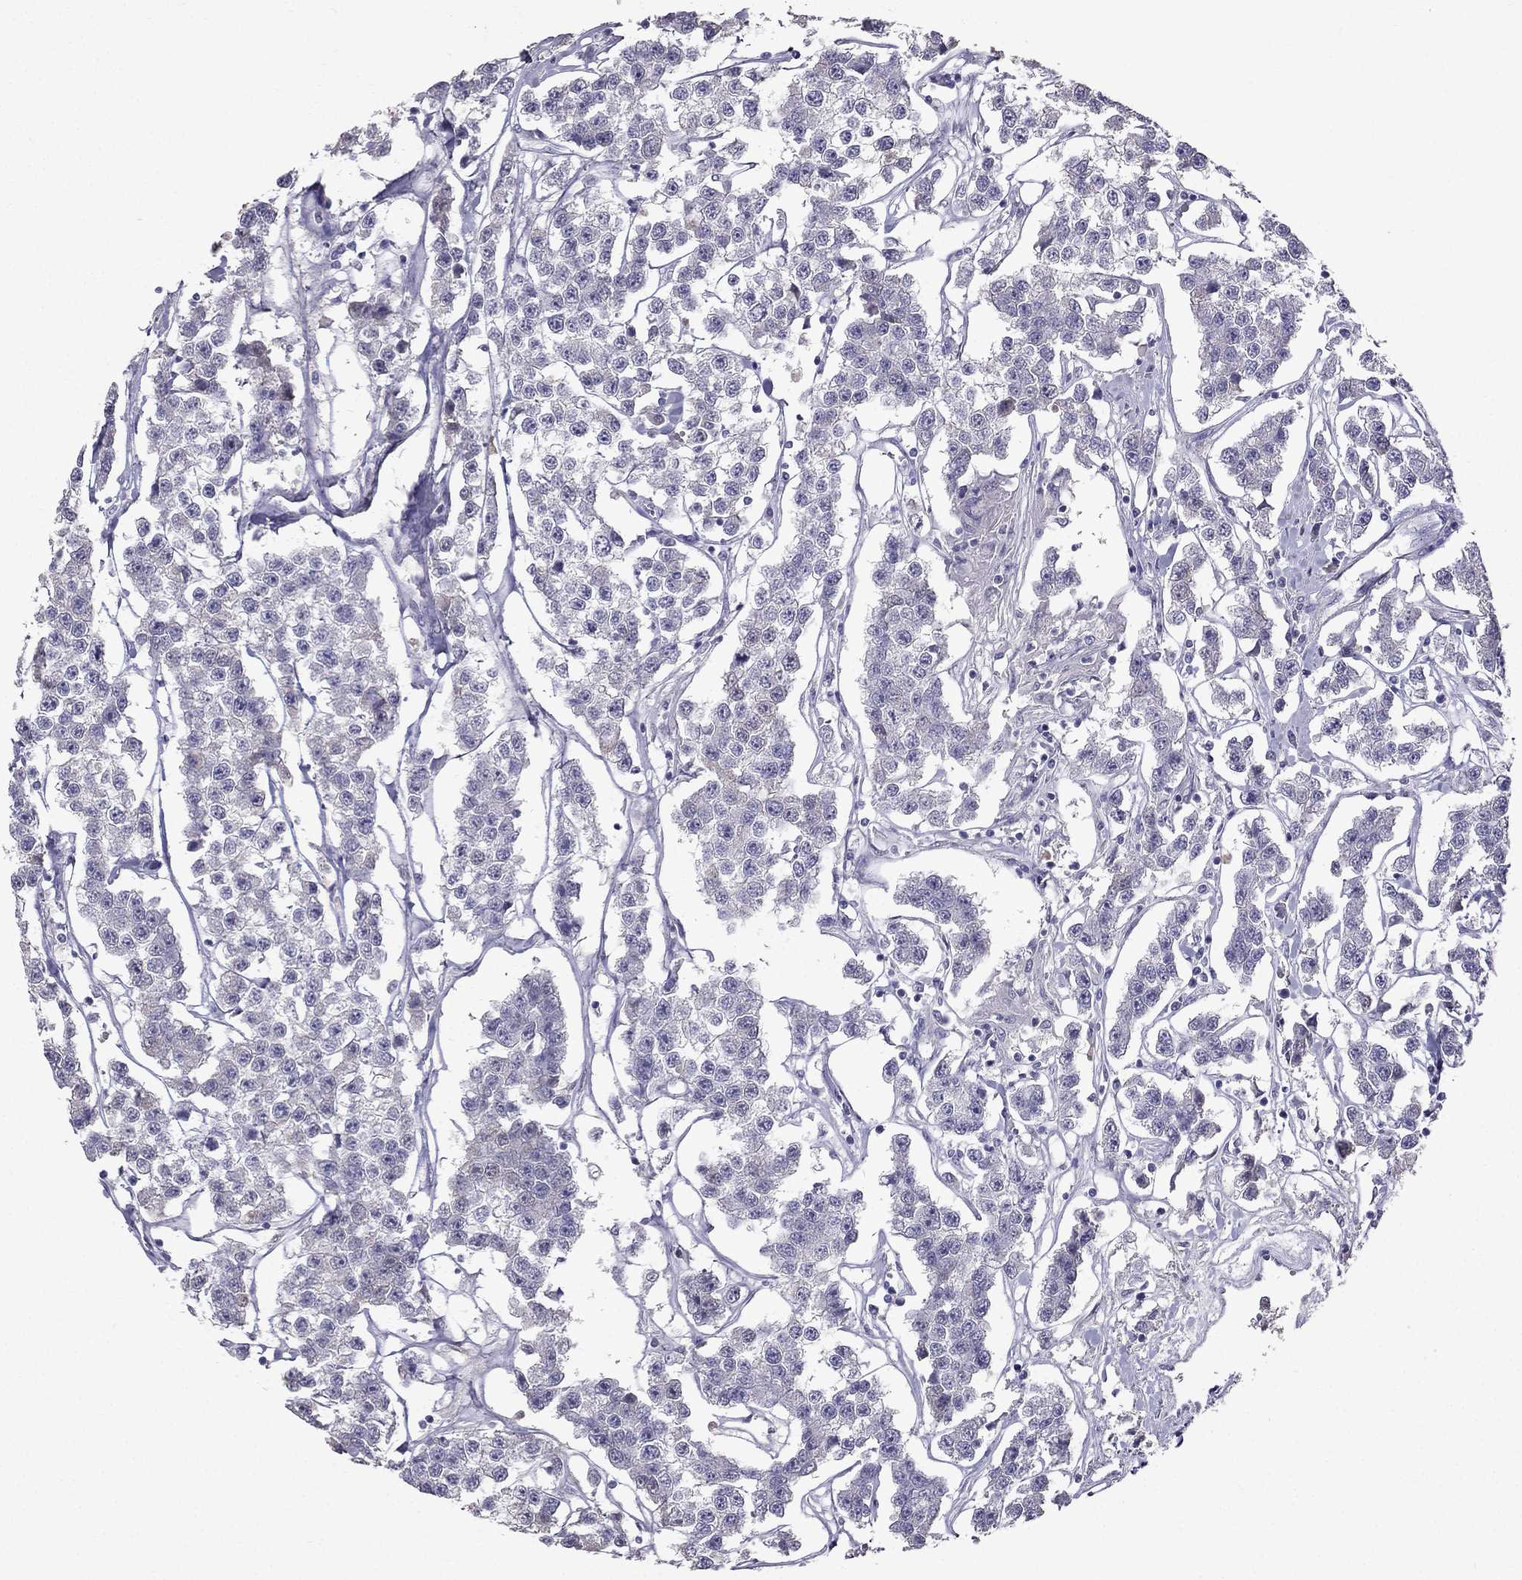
{"staining": {"intensity": "negative", "quantity": "none", "location": "none"}, "tissue": "testis cancer", "cell_type": "Tumor cells", "image_type": "cancer", "snomed": [{"axis": "morphology", "description": "Seminoma, NOS"}, {"axis": "topography", "description": "Testis"}], "caption": "High power microscopy histopathology image of an immunohistochemistry photomicrograph of testis seminoma, revealing no significant expression in tumor cells.", "gene": "SCG5", "patient": {"sex": "male", "age": 59}}